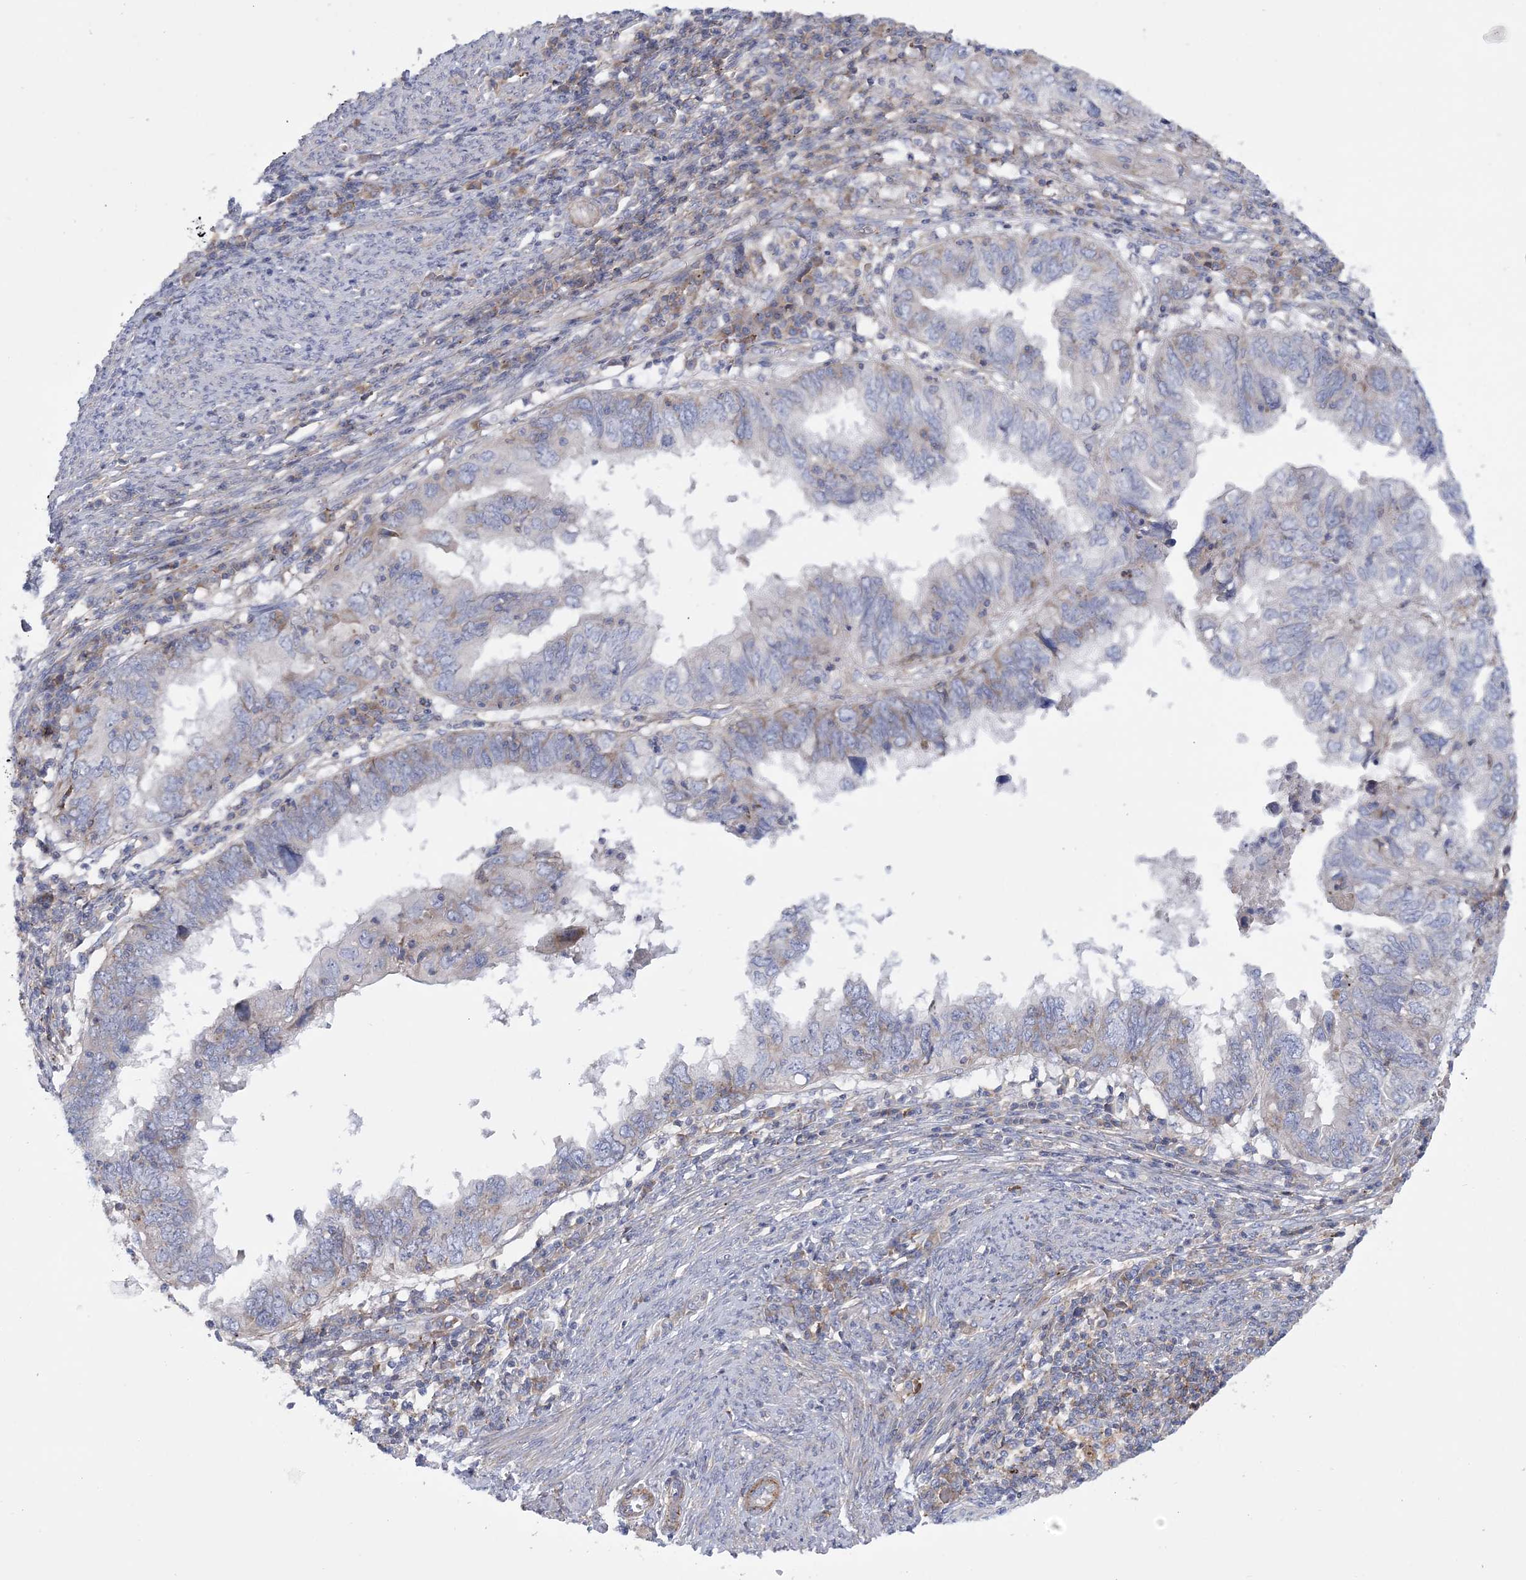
{"staining": {"intensity": "negative", "quantity": "none", "location": "none"}, "tissue": "endometrial cancer", "cell_type": "Tumor cells", "image_type": "cancer", "snomed": [{"axis": "morphology", "description": "Adenocarcinoma, NOS"}, {"axis": "topography", "description": "Uterus"}], "caption": "Immunohistochemistry (IHC) of human adenocarcinoma (endometrial) demonstrates no positivity in tumor cells. The staining was performed using DAB (3,3'-diaminobenzidine) to visualize the protein expression in brown, while the nuclei were stained in blue with hematoxylin (Magnification: 20x).", "gene": "ARSJ", "patient": {"sex": "female", "age": 77}}